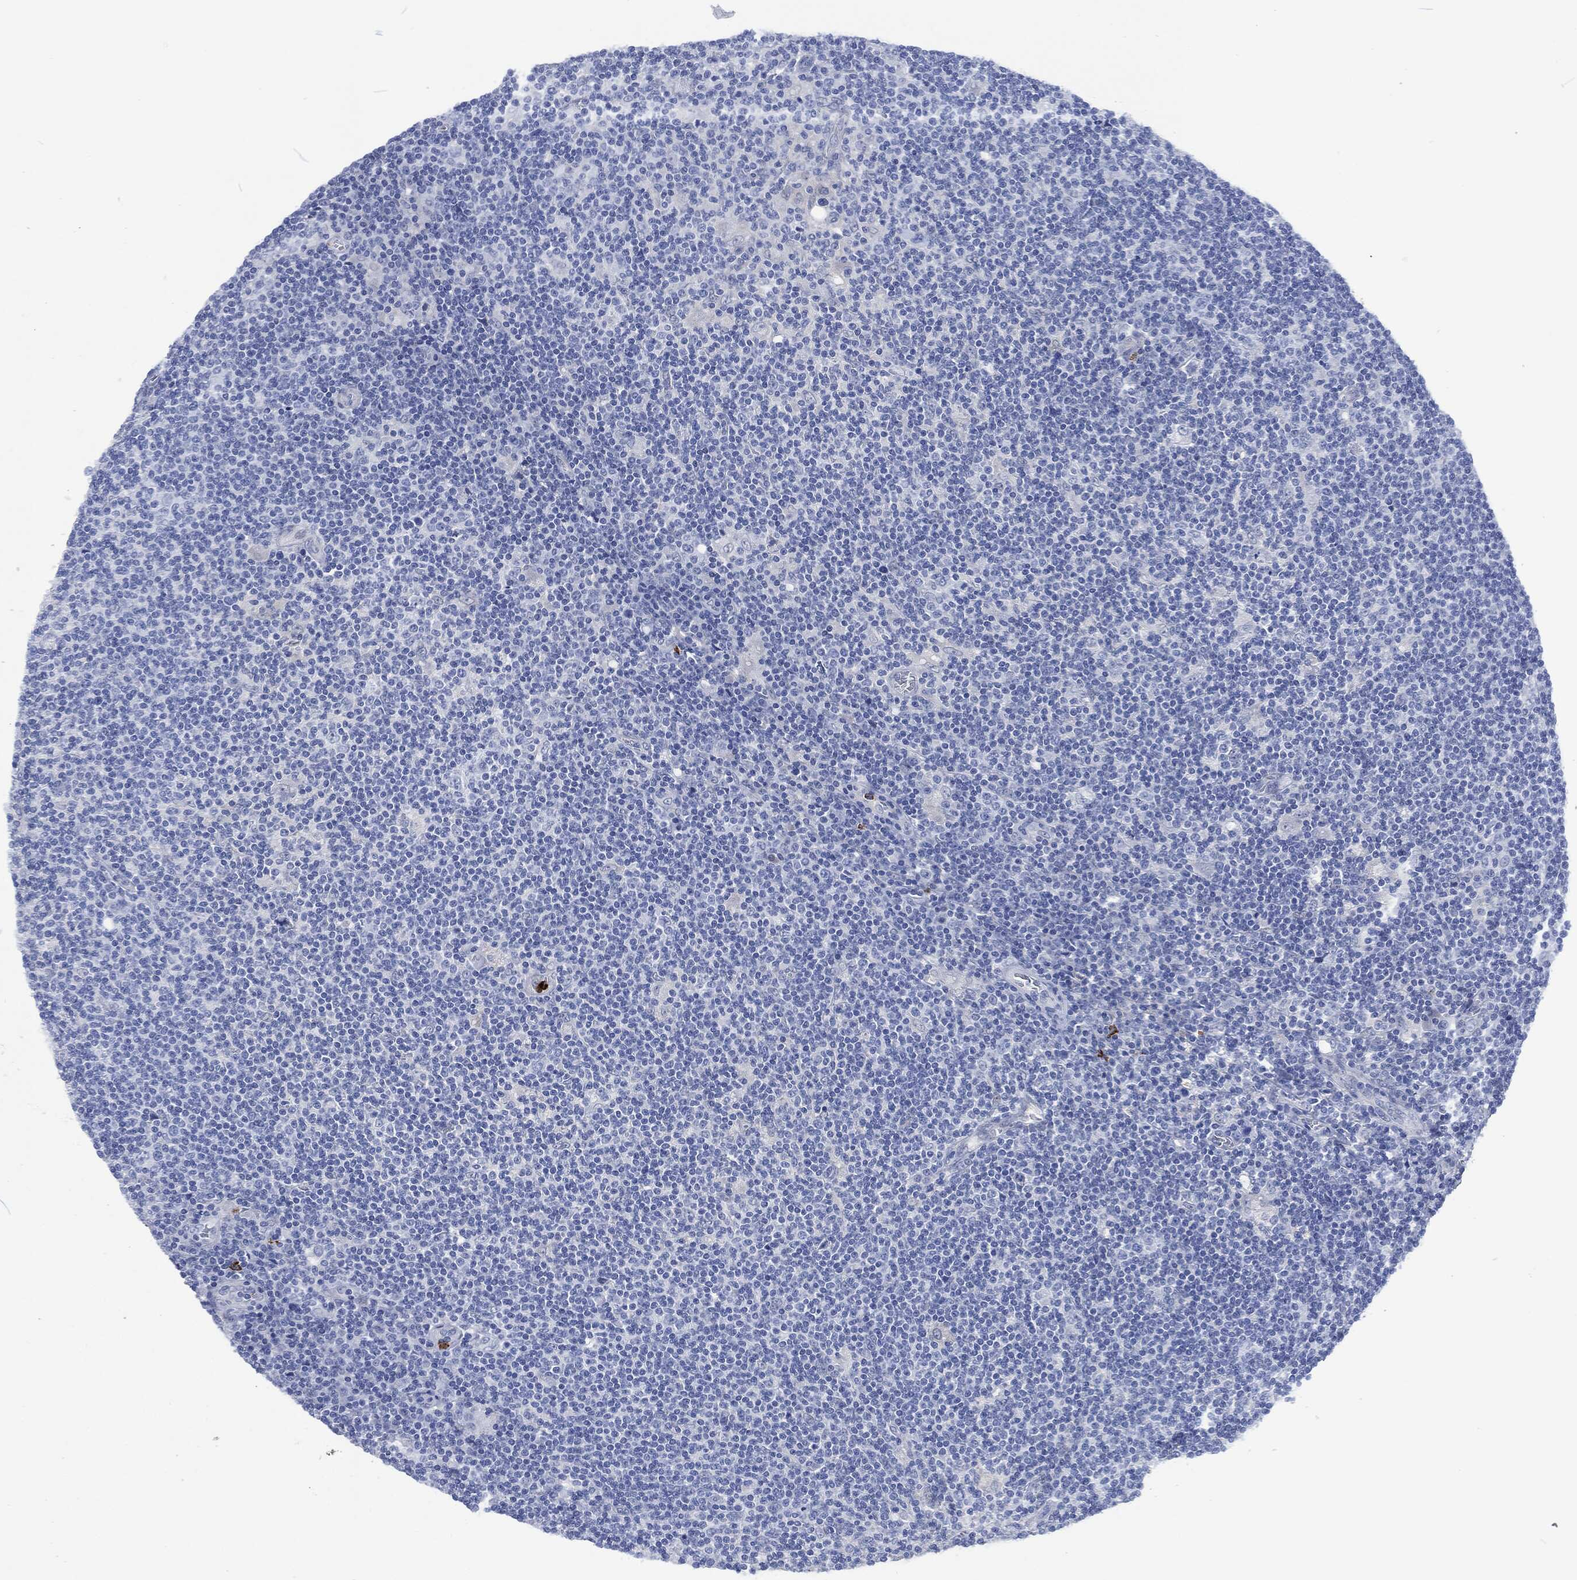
{"staining": {"intensity": "negative", "quantity": "none", "location": "none"}, "tissue": "lymphoma", "cell_type": "Tumor cells", "image_type": "cancer", "snomed": [{"axis": "morphology", "description": "Hodgkin's disease, NOS"}, {"axis": "topography", "description": "Lymph node"}], "caption": "High magnification brightfield microscopy of lymphoma stained with DAB (3,3'-diaminobenzidine) (brown) and counterstained with hematoxylin (blue): tumor cells show no significant staining.", "gene": "MPO", "patient": {"sex": "male", "age": 40}}